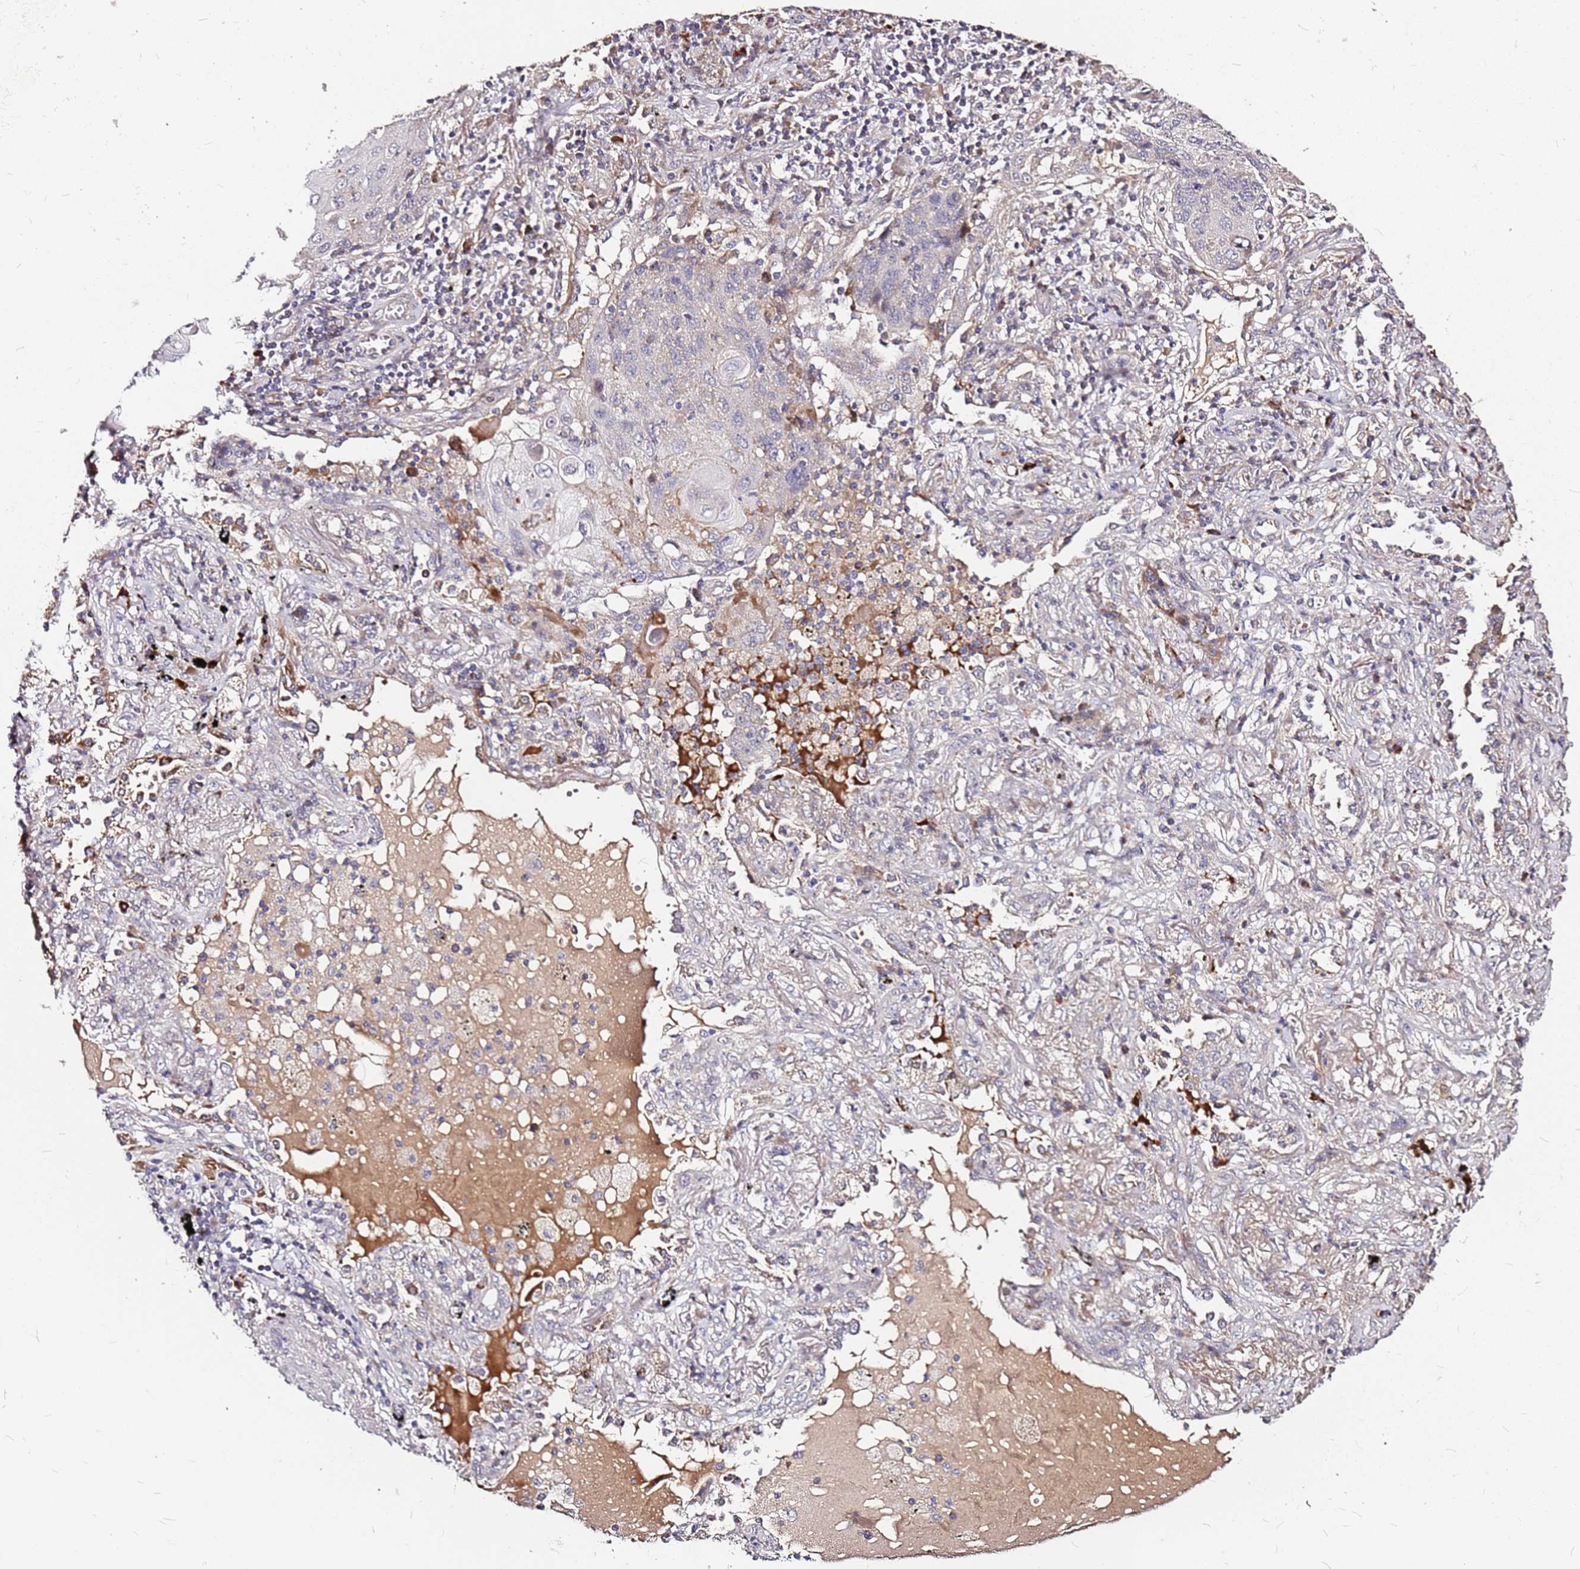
{"staining": {"intensity": "negative", "quantity": "none", "location": "none"}, "tissue": "lung cancer", "cell_type": "Tumor cells", "image_type": "cancer", "snomed": [{"axis": "morphology", "description": "Squamous cell carcinoma, NOS"}, {"axis": "topography", "description": "Lung"}], "caption": "There is no significant positivity in tumor cells of squamous cell carcinoma (lung). (DAB IHC, high magnification).", "gene": "DCDC2C", "patient": {"sex": "female", "age": 63}}